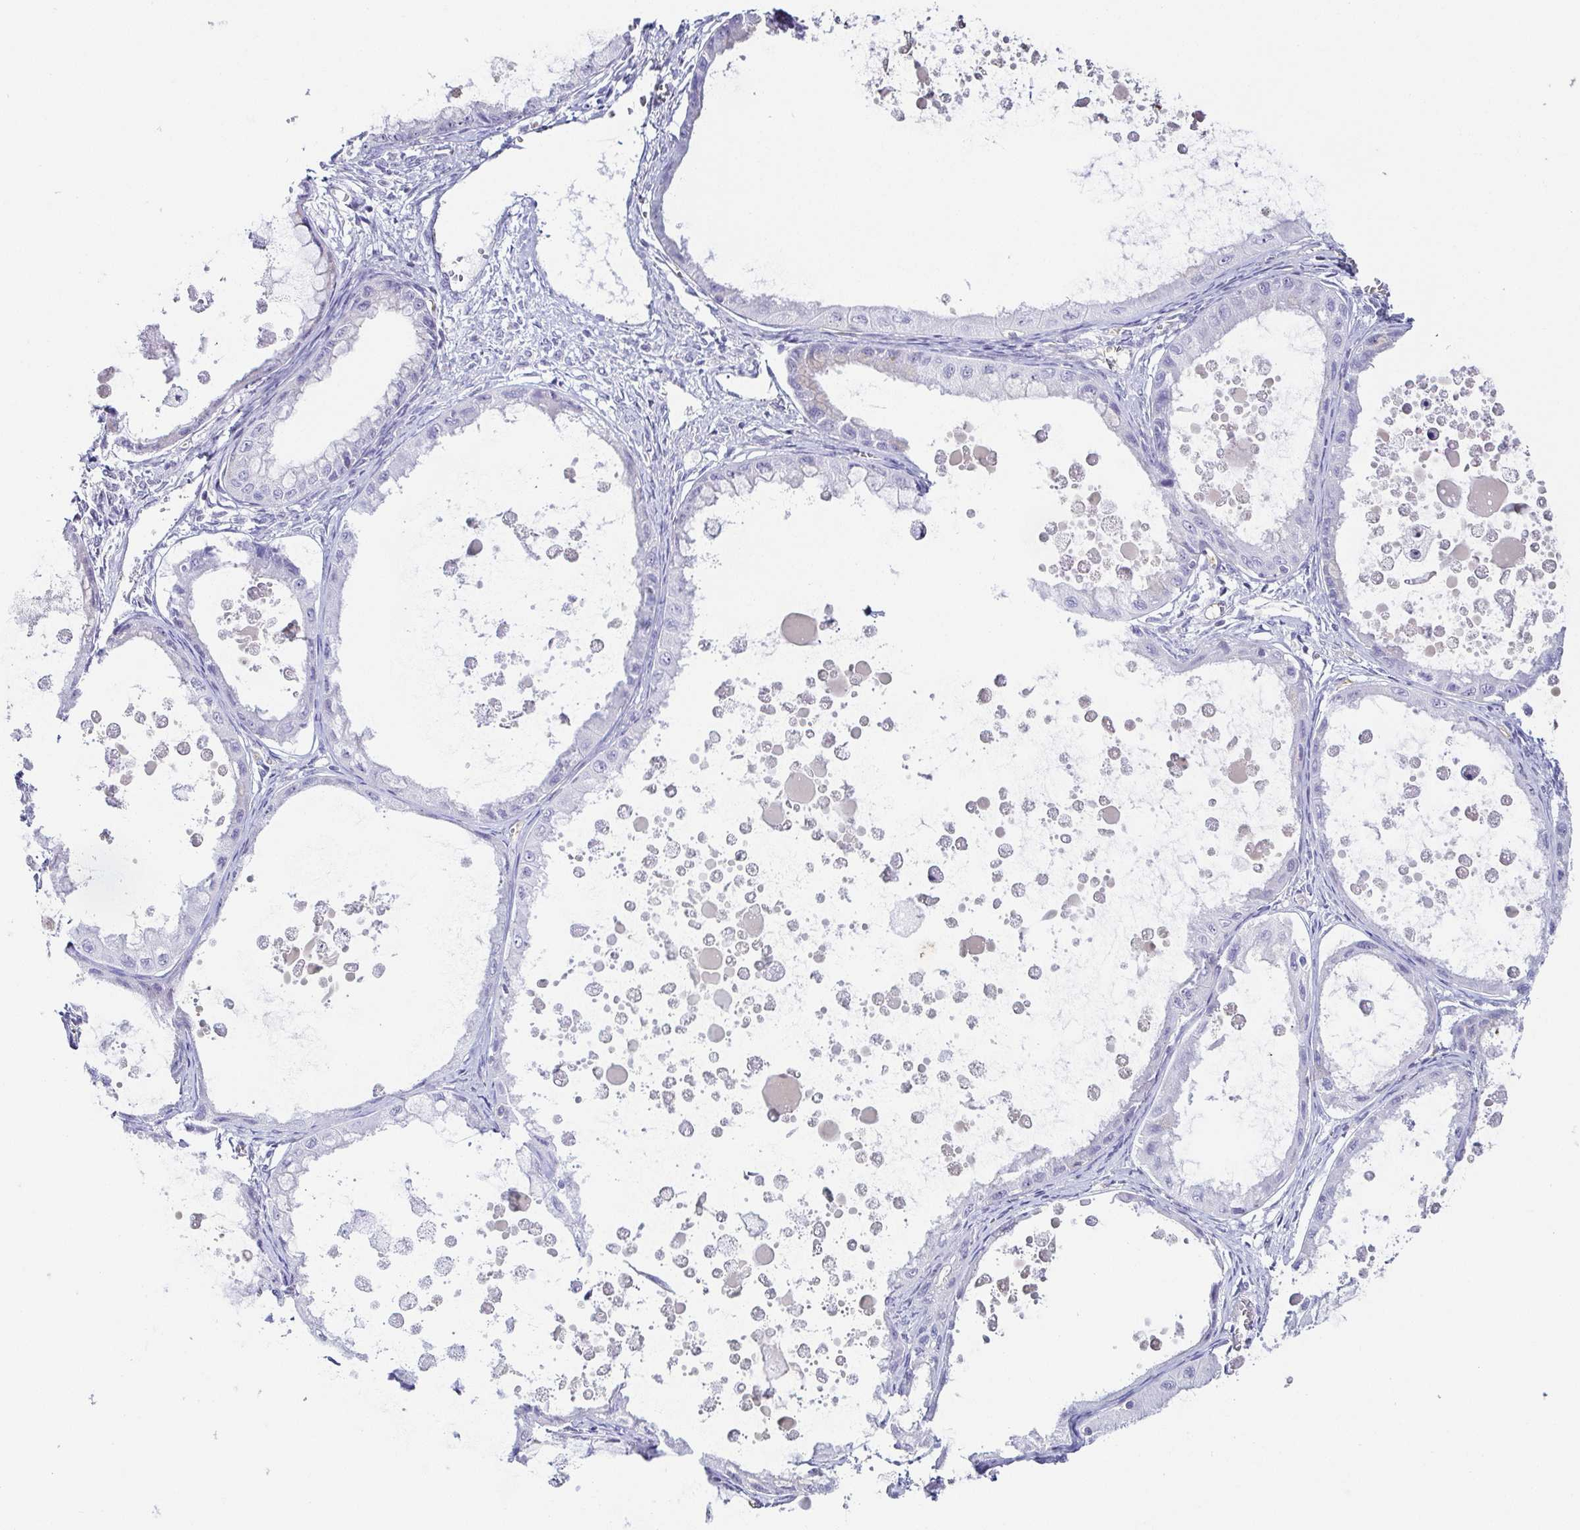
{"staining": {"intensity": "negative", "quantity": "none", "location": "none"}, "tissue": "ovarian cancer", "cell_type": "Tumor cells", "image_type": "cancer", "snomed": [{"axis": "morphology", "description": "Cystadenocarcinoma, mucinous, NOS"}, {"axis": "topography", "description": "Ovary"}], "caption": "A photomicrograph of human mucinous cystadenocarcinoma (ovarian) is negative for staining in tumor cells.", "gene": "FAM162B", "patient": {"sex": "female", "age": 64}}